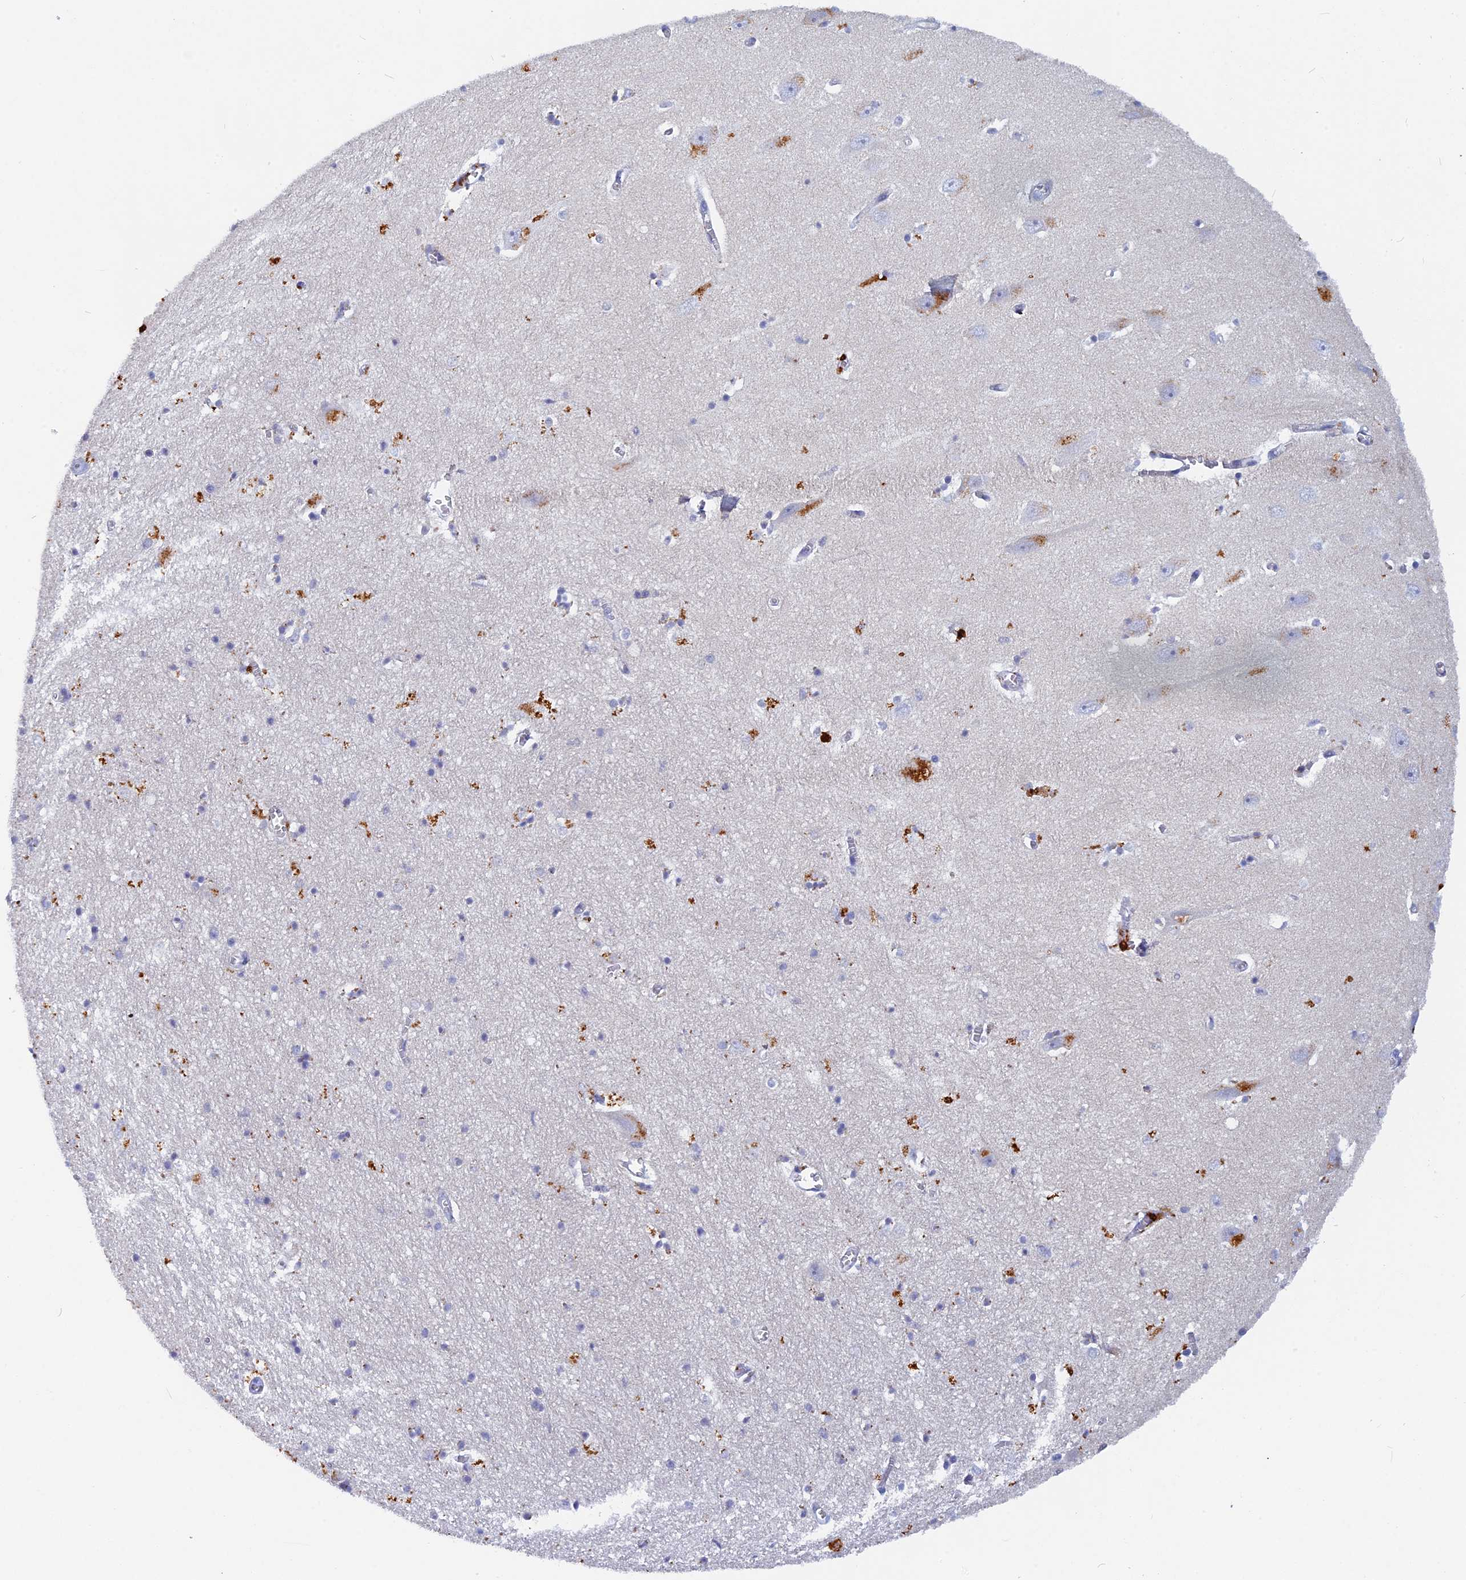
{"staining": {"intensity": "negative", "quantity": "none", "location": "none"}, "tissue": "hippocampus", "cell_type": "Glial cells", "image_type": "normal", "snomed": [{"axis": "morphology", "description": "Normal tissue, NOS"}, {"axis": "topography", "description": "Hippocampus"}], "caption": "Image shows no protein positivity in glial cells of benign hippocampus.", "gene": "ACP7", "patient": {"sex": "female", "age": 64}}